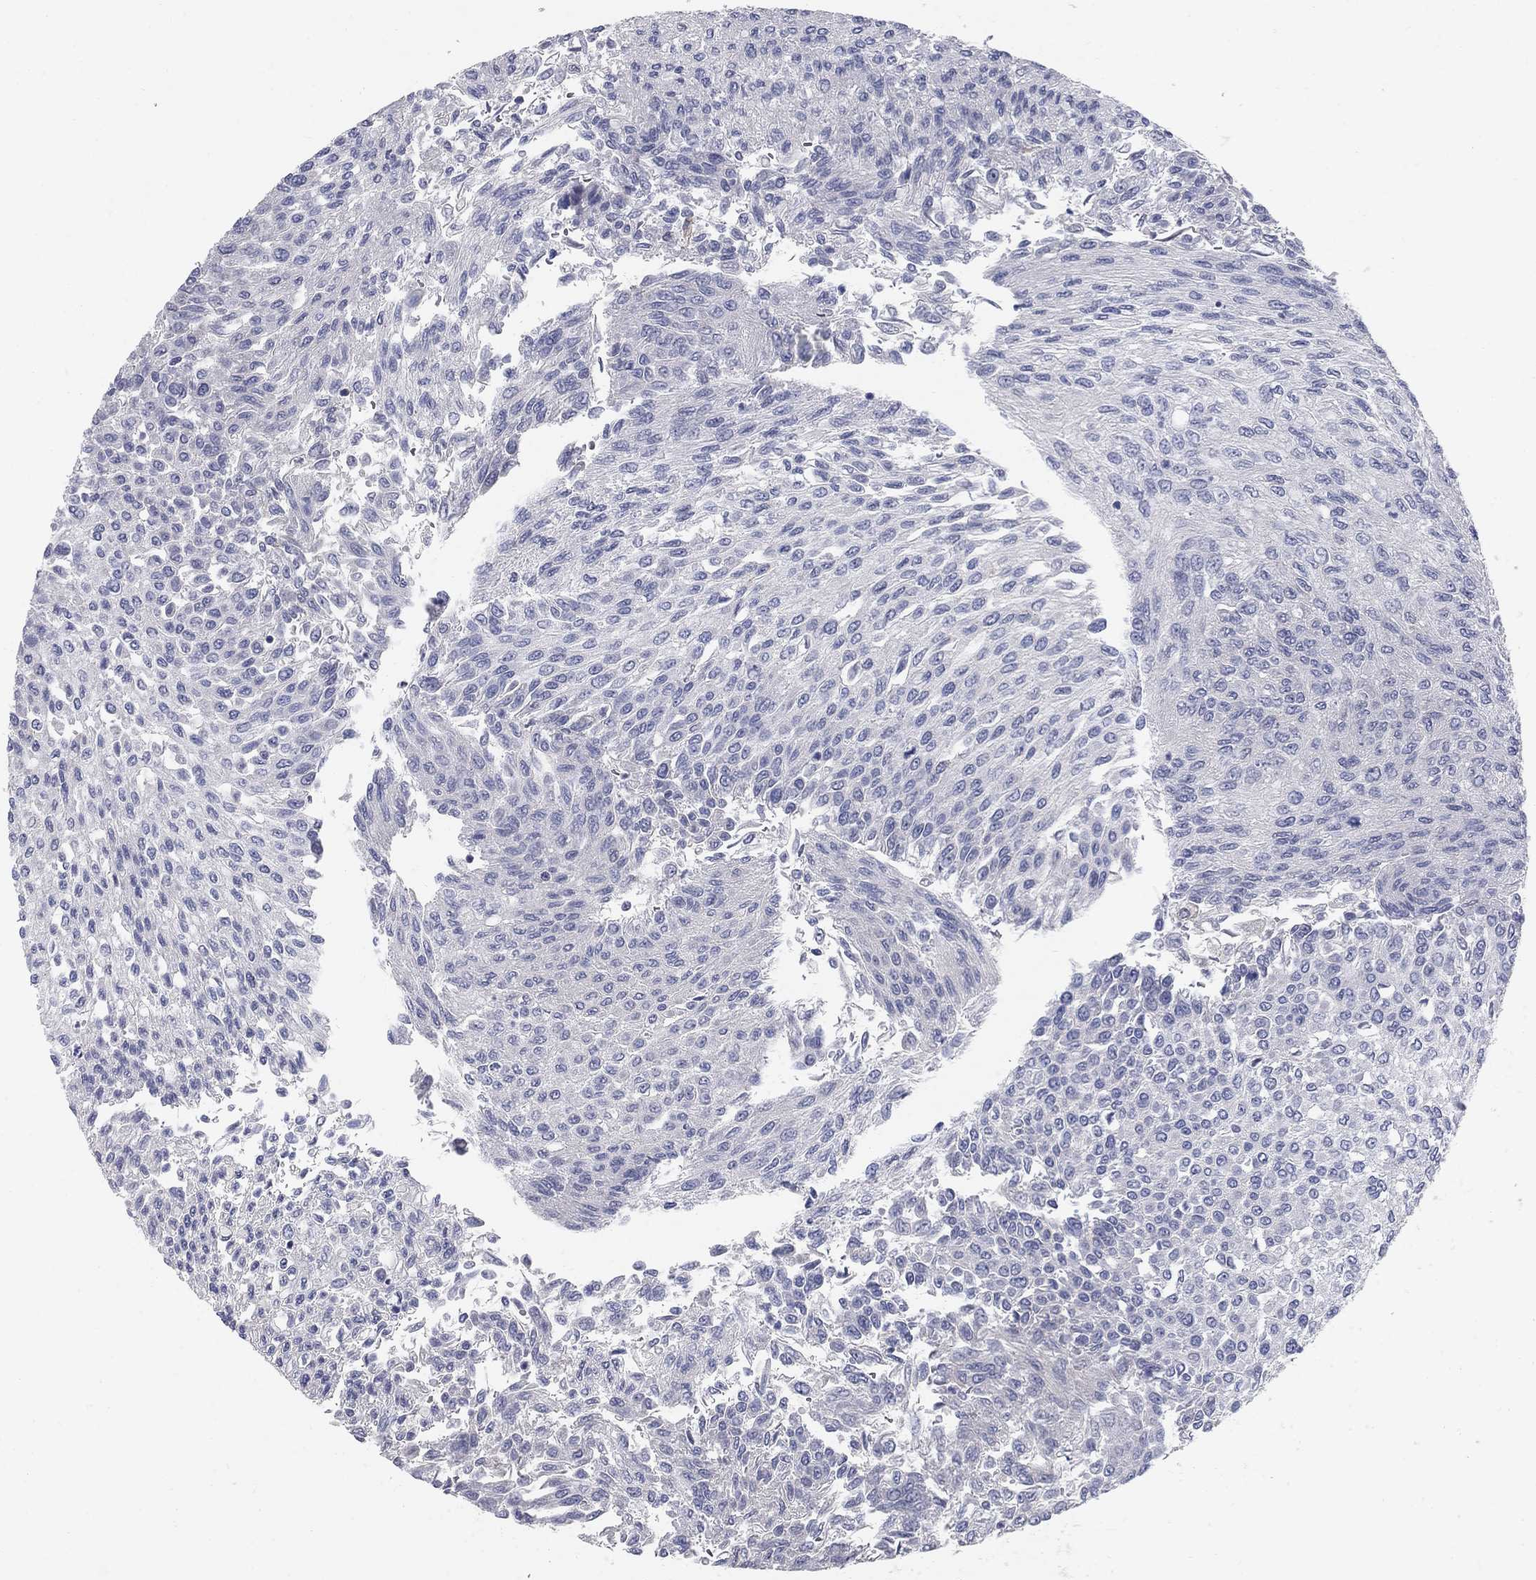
{"staining": {"intensity": "negative", "quantity": "none", "location": "none"}, "tissue": "urothelial cancer", "cell_type": "Tumor cells", "image_type": "cancer", "snomed": [{"axis": "morphology", "description": "Urothelial carcinoma, Low grade"}, {"axis": "topography", "description": "Urinary bladder"}], "caption": "Immunohistochemical staining of urothelial cancer exhibits no significant staining in tumor cells.", "gene": "NTRK2", "patient": {"sex": "male", "age": 78}}